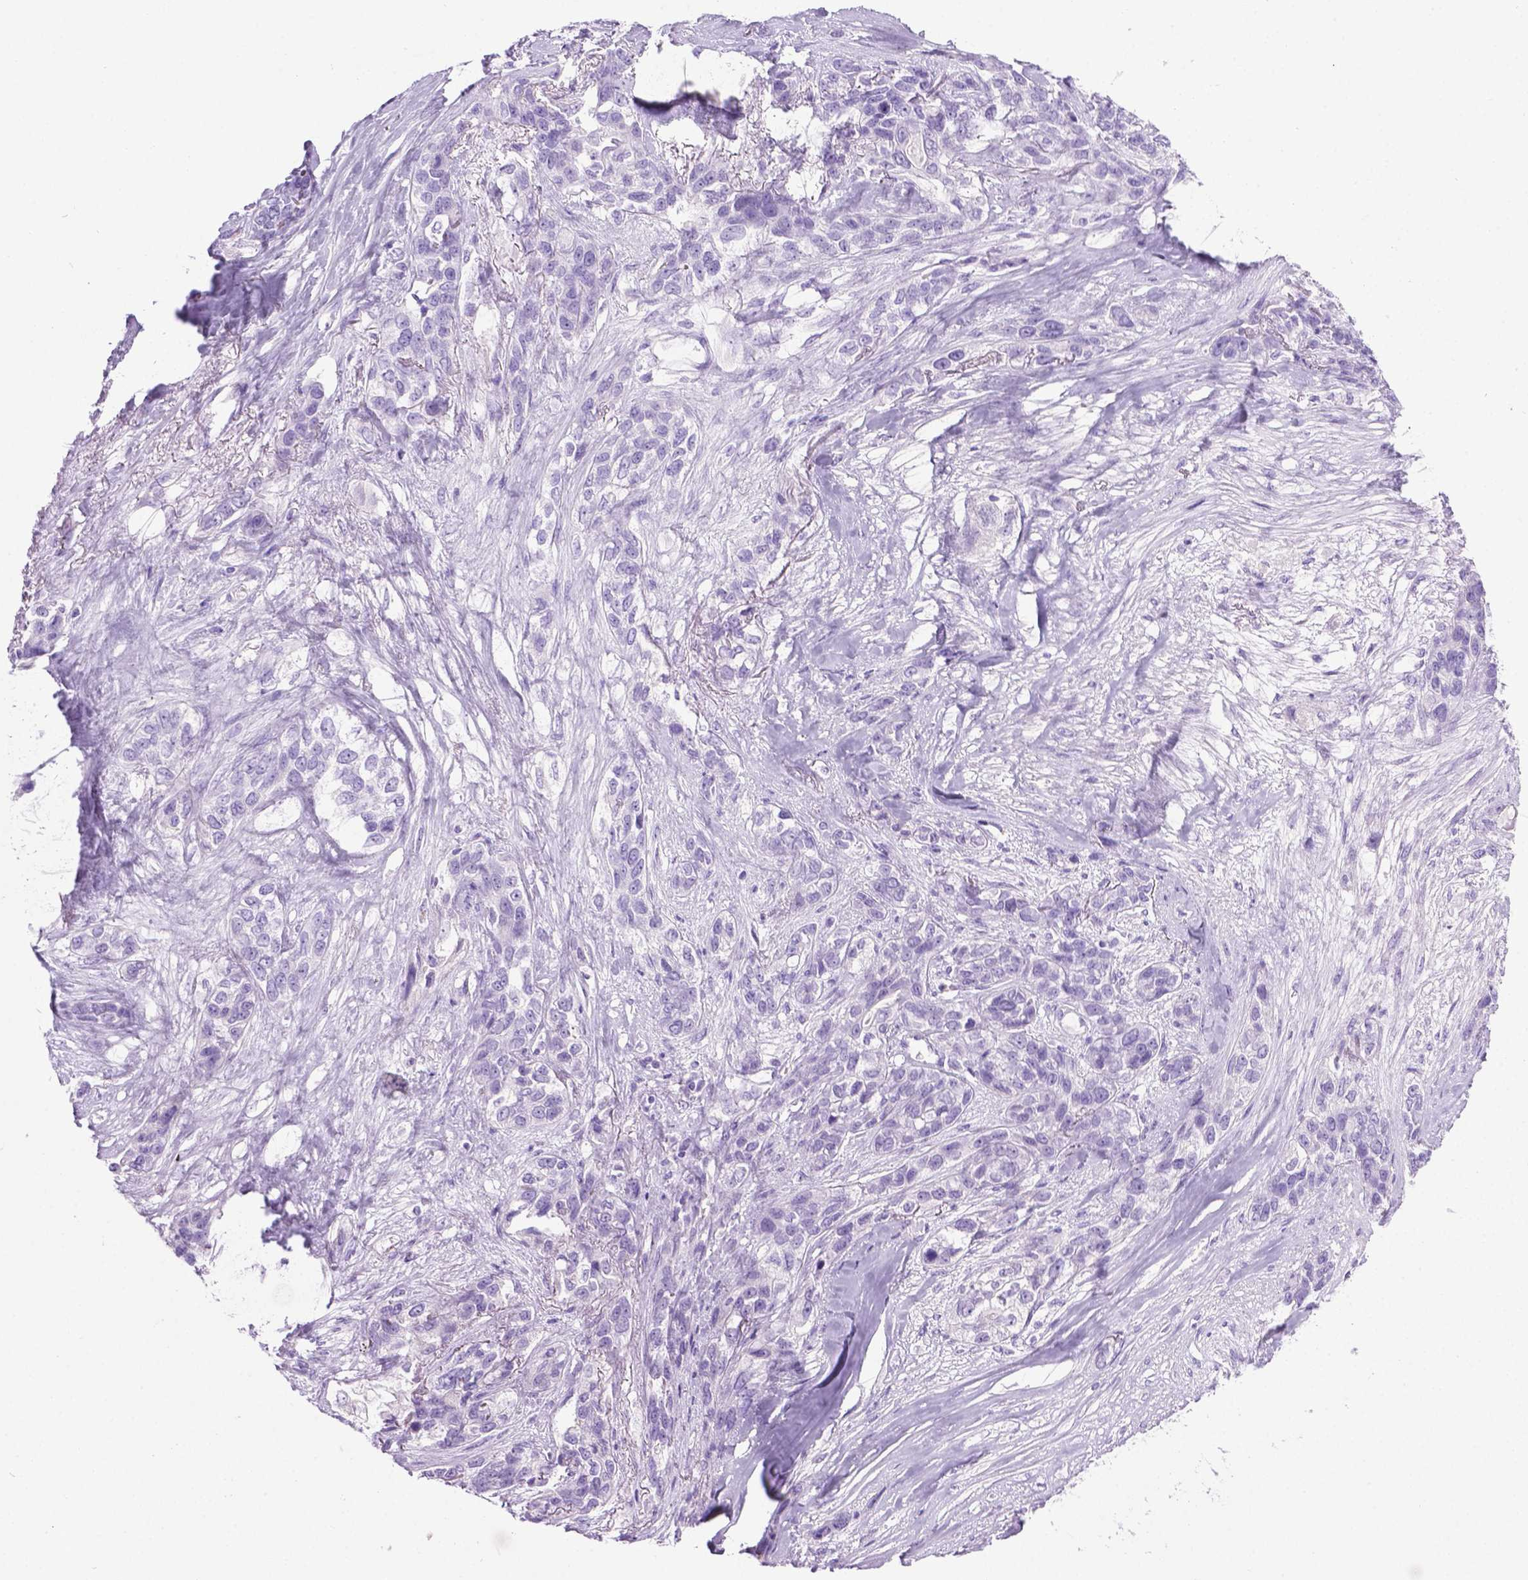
{"staining": {"intensity": "negative", "quantity": "none", "location": "none"}, "tissue": "lung cancer", "cell_type": "Tumor cells", "image_type": "cancer", "snomed": [{"axis": "morphology", "description": "Squamous cell carcinoma, NOS"}, {"axis": "topography", "description": "Lung"}], "caption": "A histopathology image of human squamous cell carcinoma (lung) is negative for staining in tumor cells.", "gene": "LELP1", "patient": {"sex": "female", "age": 70}}